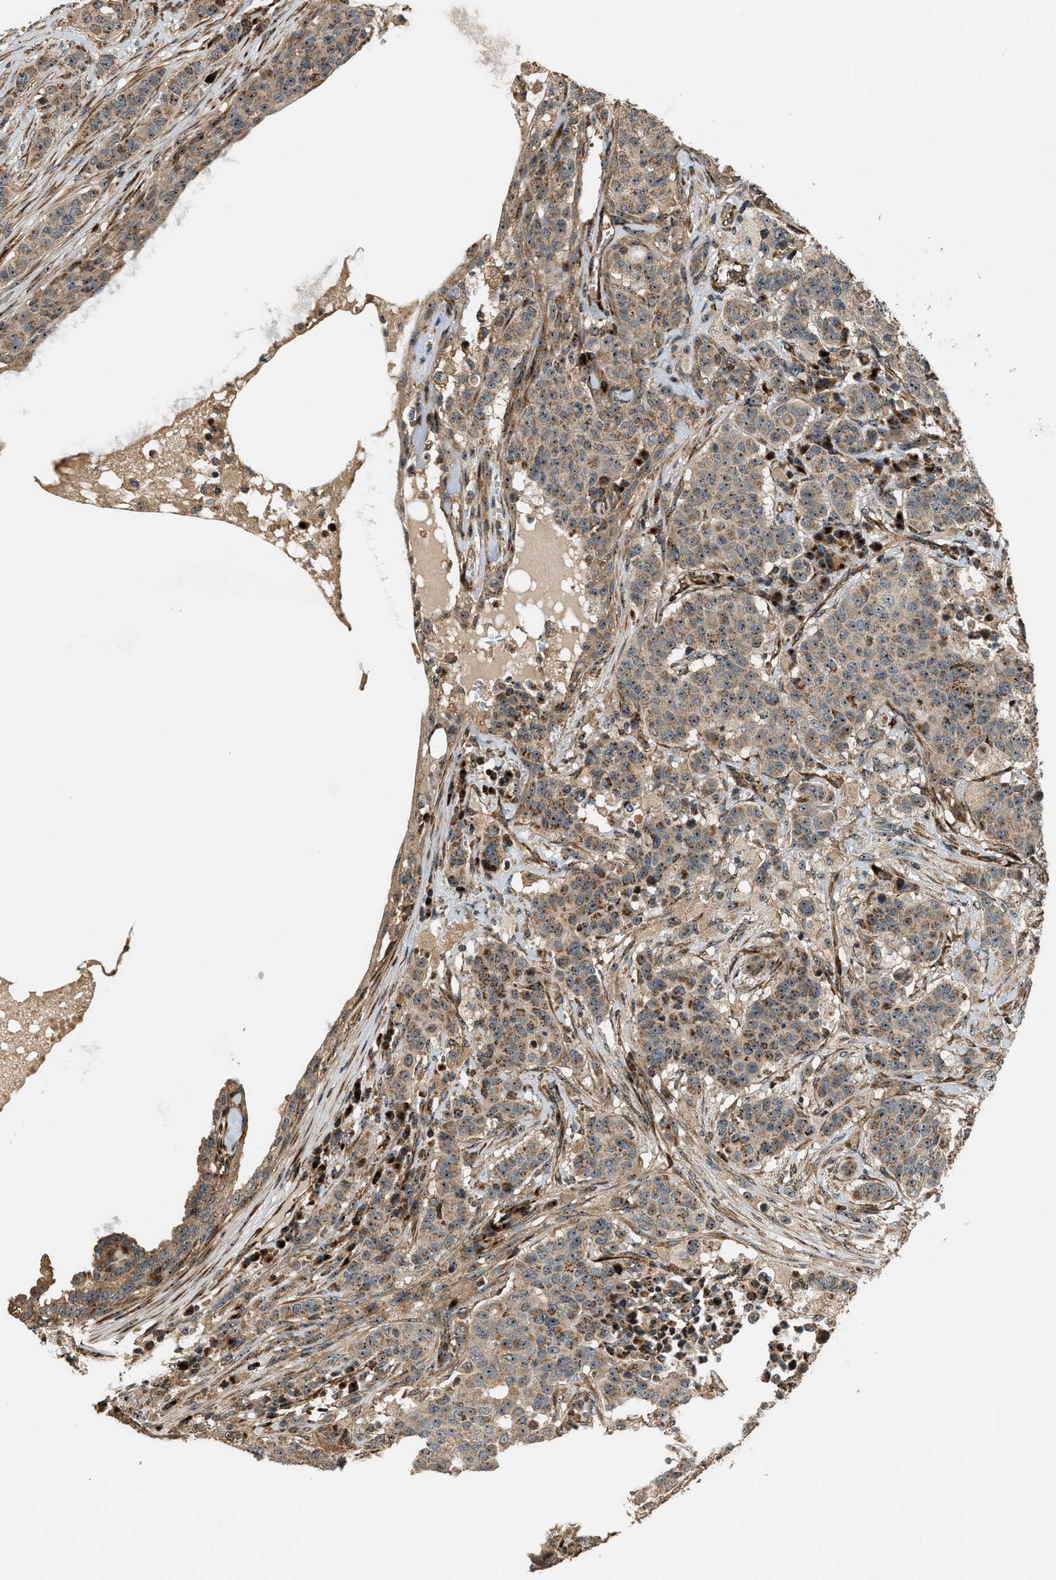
{"staining": {"intensity": "moderate", "quantity": ">75%", "location": "cytoplasmic/membranous,nuclear"}, "tissue": "breast cancer", "cell_type": "Tumor cells", "image_type": "cancer", "snomed": [{"axis": "morphology", "description": "Normal tissue, NOS"}, {"axis": "morphology", "description": "Duct carcinoma"}, {"axis": "topography", "description": "Breast"}], "caption": "High-power microscopy captured an IHC micrograph of breast cancer (intraductal carcinoma), revealing moderate cytoplasmic/membranous and nuclear staining in about >75% of tumor cells. The protein is stained brown, and the nuclei are stained in blue (DAB IHC with brightfield microscopy, high magnification).", "gene": "LRP12", "patient": {"sex": "female", "age": 40}}